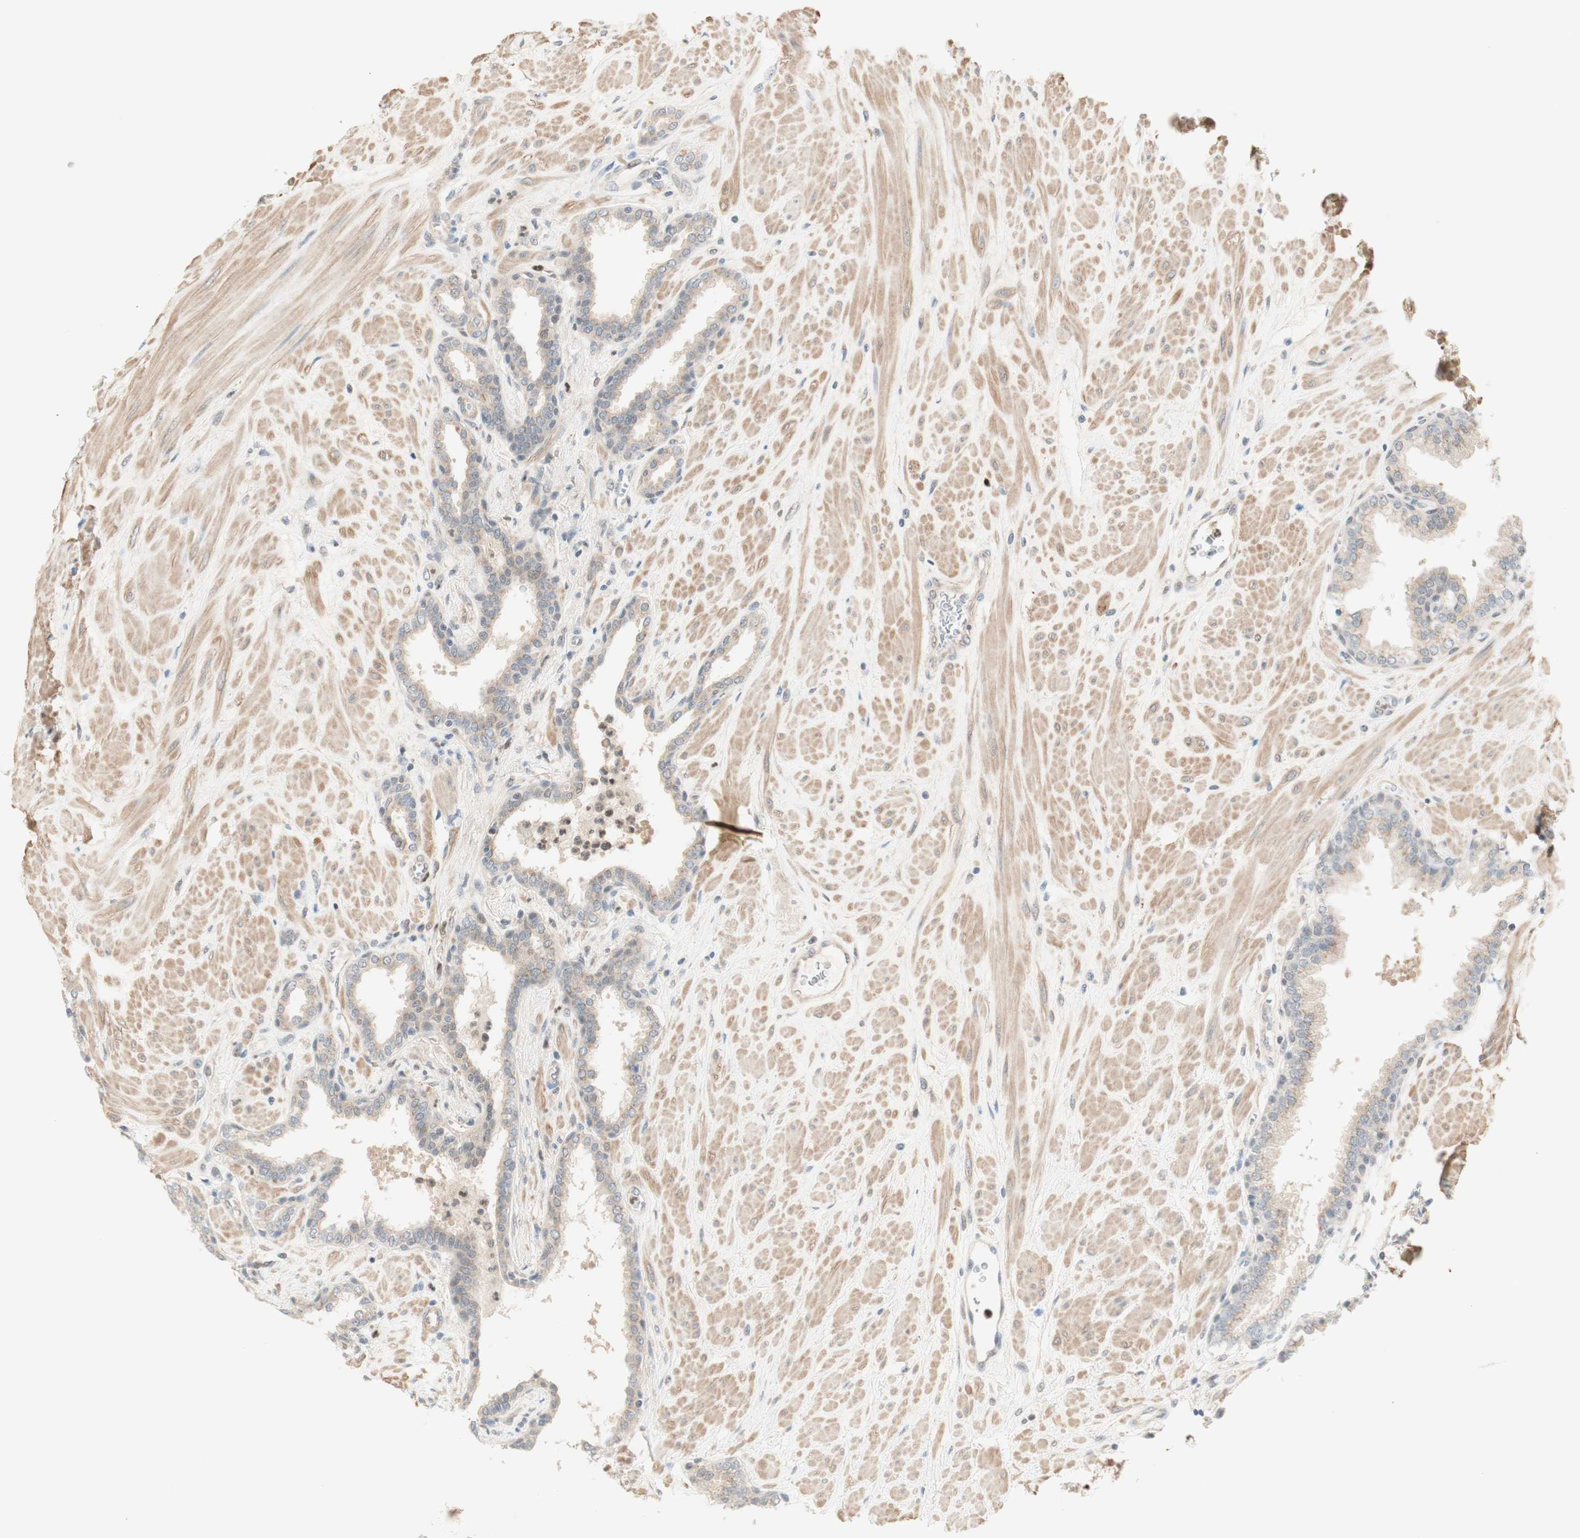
{"staining": {"intensity": "weak", "quantity": "<25%", "location": "cytoplasmic/membranous,nuclear"}, "tissue": "prostate", "cell_type": "Glandular cells", "image_type": "normal", "snomed": [{"axis": "morphology", "description": "Normal tissue, NOS"}, {"axis": "topography", "description": "Prostate"}], "caption": "Protein analysis of unremarkable prostate reveals no significant expression in glandular cells.", "gene": "RFNG", "patient": {"sex": "male", "age": 51}}